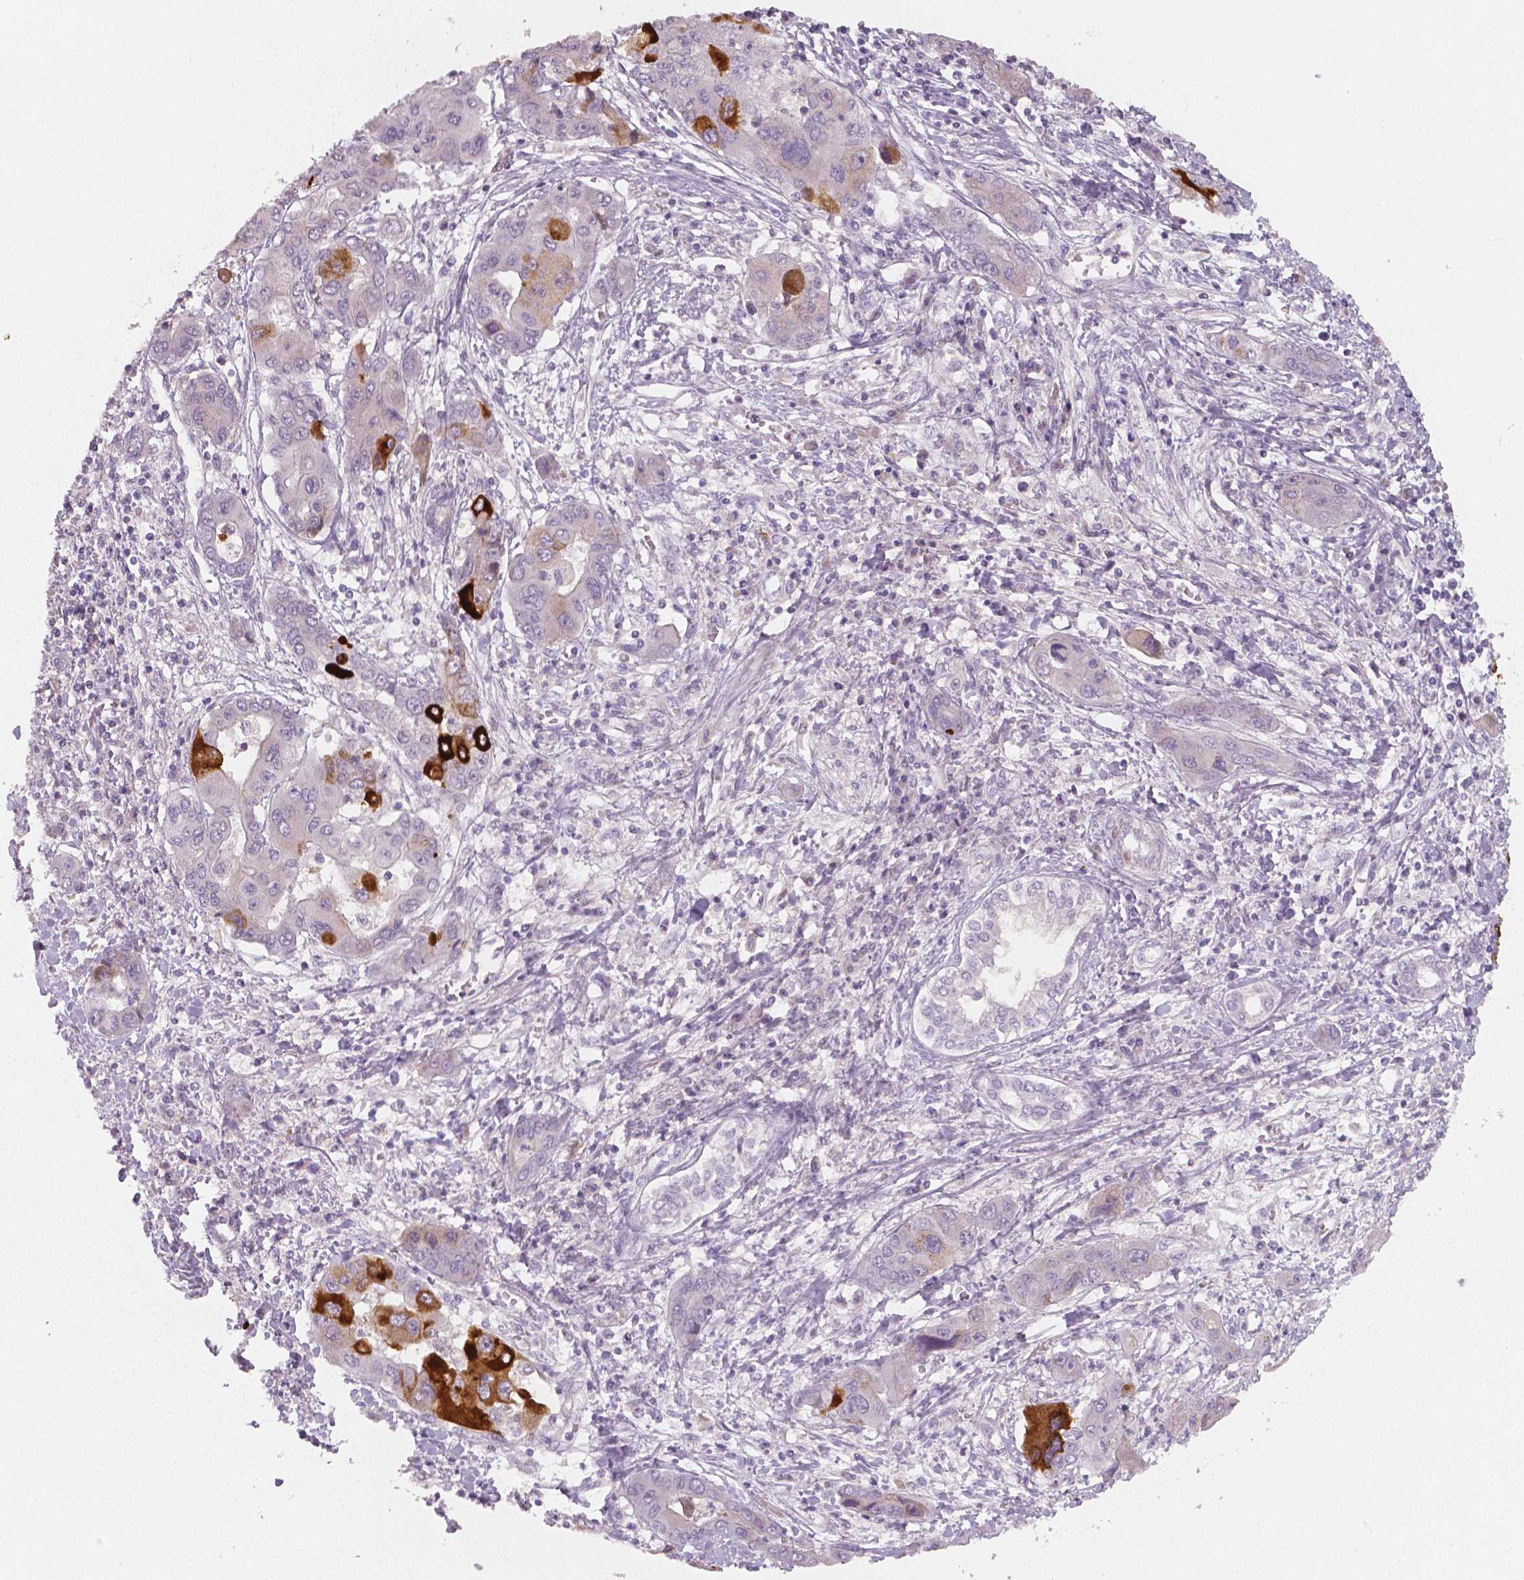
{"staining": {"intensity": "strong", "quantity": "<25%", "location": "cytoplasmic/membranous"}, "tissue": "liver cancer", "cell_type": "Tumor cells", "image_type": "cancer", "snomed": [{"axis": "morphology", "description": "Cholangiocarcinoma"}, {"axis": "topography", "description": "Liver"}], "caption": "About <25% of tumor cells in human liver cholangiocarcinoma demonstrate strong cytoplasmic/membranous protein positivity as visualized by brown immunohistochemical staining.", "gene": "APOA4", "patient": {"sex": "male", "age": 67}}